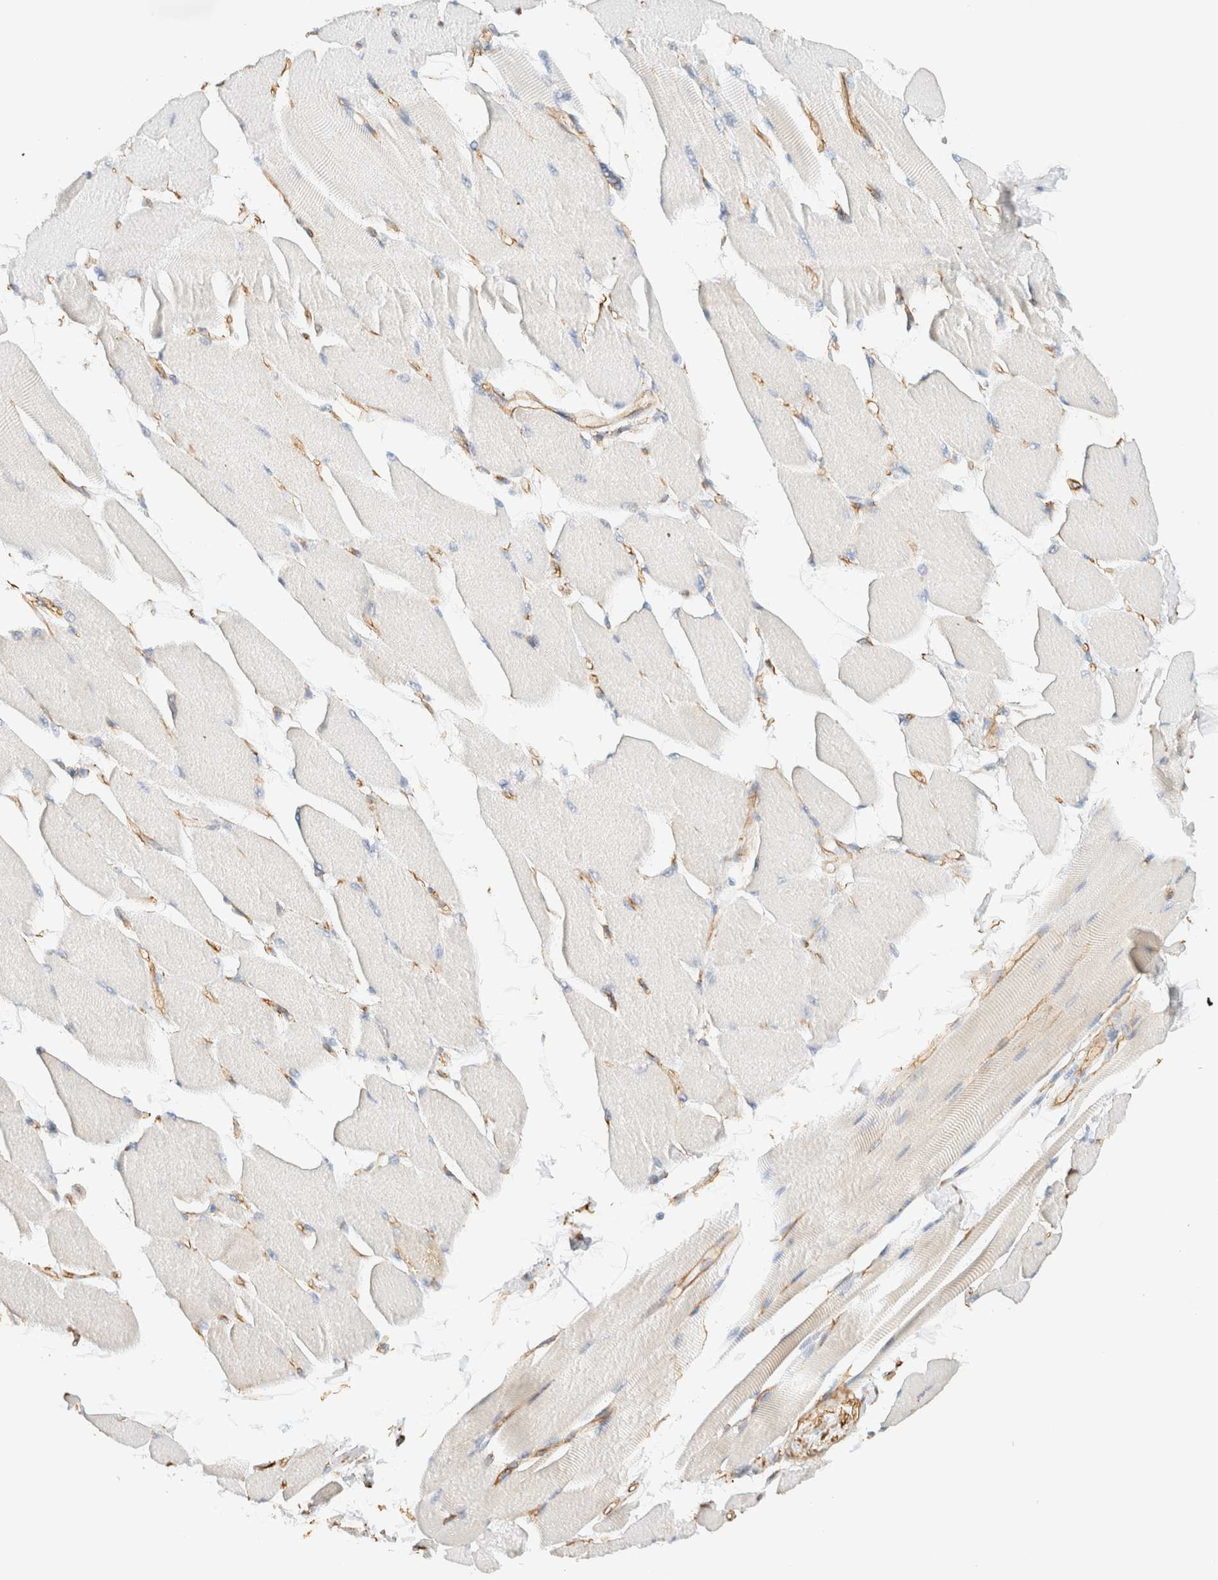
{"staining": {"intensity": "negative", "quantity": "none", "location": "none"}, "tissue": "skeletal muscle", "cell_type": "Myocytes", "image_type": "normal", "snomed": [{"axis": "morphology", "description": "Normal tissue, NOS"}, {"axis": "topography", "description": "Skeletal muscle"}, {"axis": "topography", "description": "Peripheral nerve tissue"}], "caption": "This is an immunohistochemistry (IHC) micrograph of unremarkable human skeletal muscle. There is no positivity in myocytes.", "gene": "CYB5R4", "patient": {"sex": "female", "age": 84}}